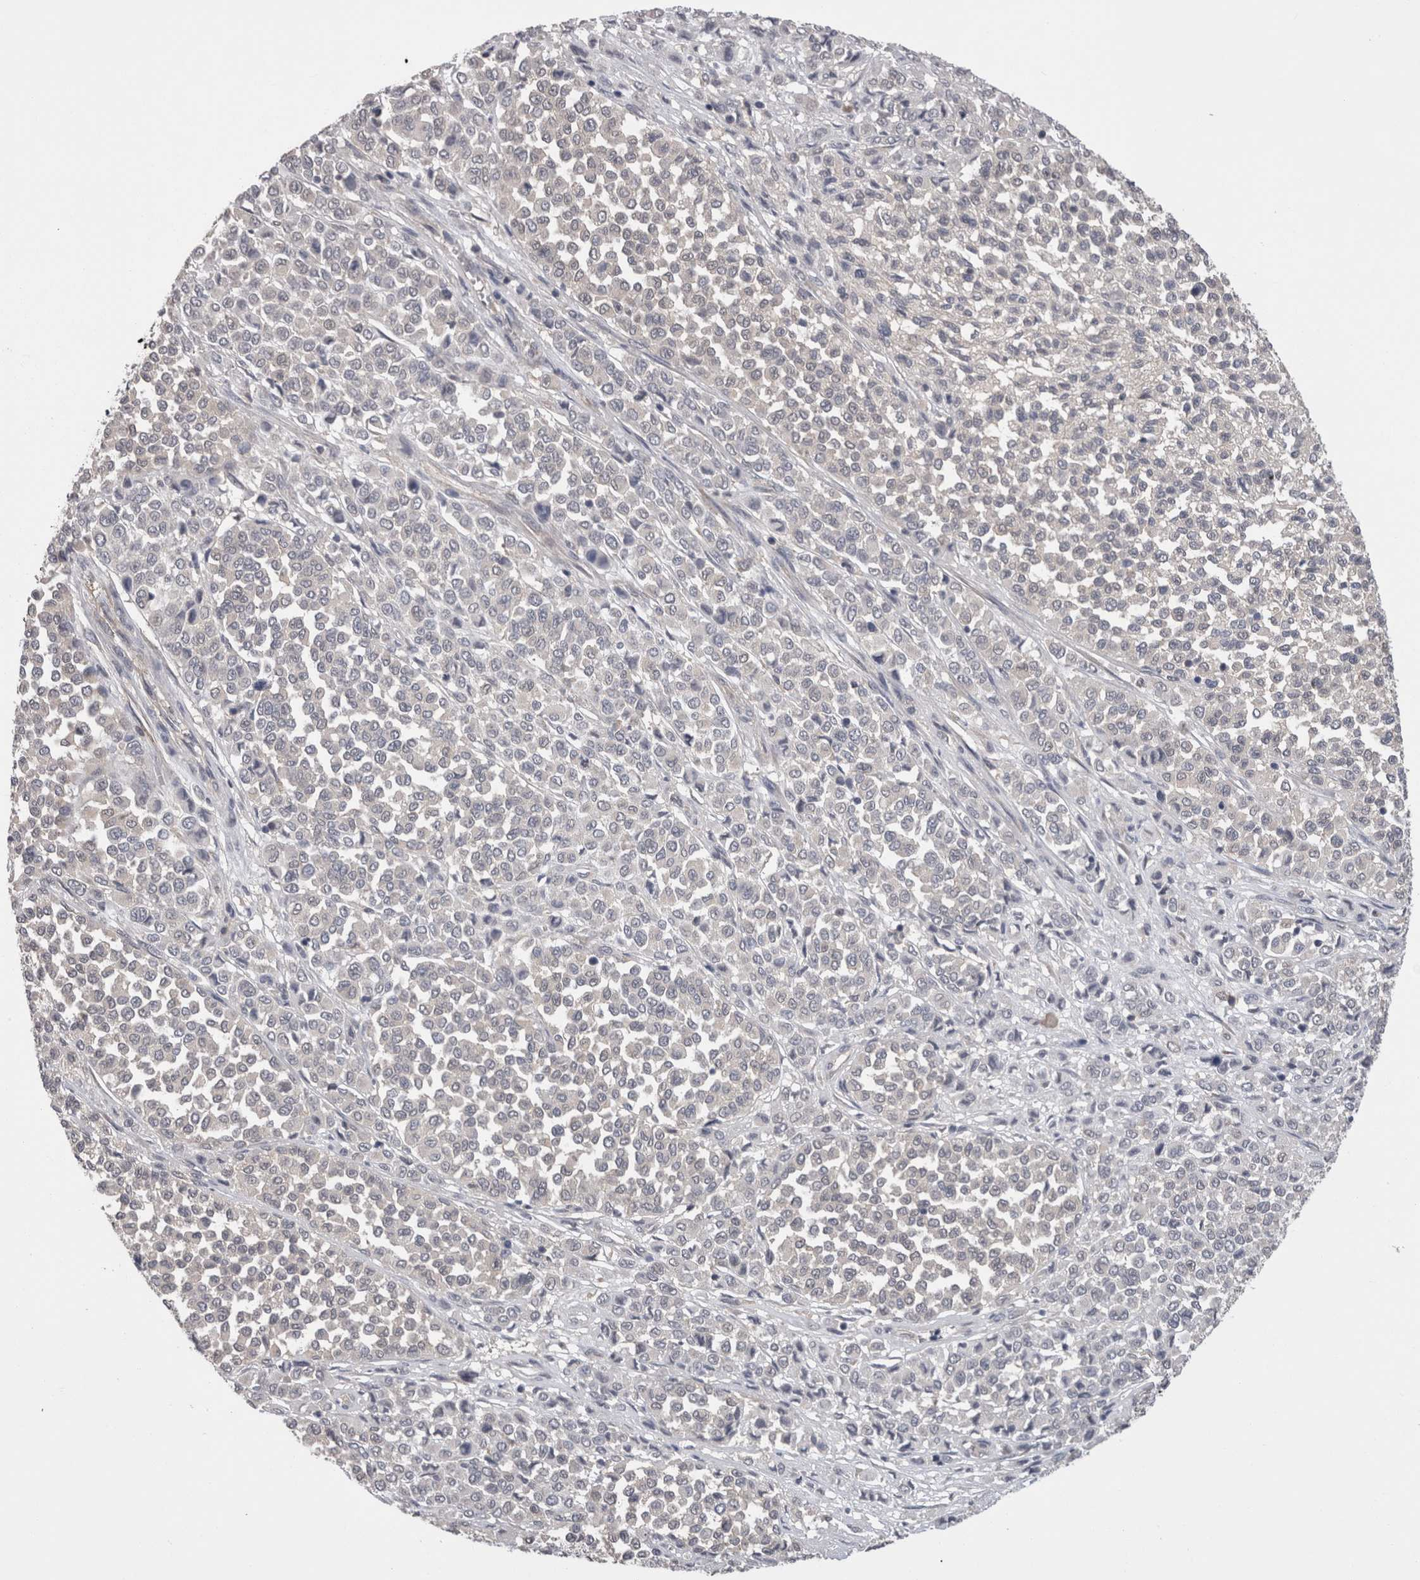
{"staining": {"intensity": "negative", "quantity": "none", "location": "none"}, "tissue": "melanoma", "cell_type": "Tumor cells", "image_type": "cancer", "snomed": [{"axis": "morphology", "description": "Malignant melanoma, Metastatic site"}, {"axis": "topography", "description": "Pancreas"}], "caption": "DAB (3,3'-diaminobenzidine) immunohistochemical staining of malignant melanoma (metastatic site) displays no significant positivity in tumor cells.", "gene": "DCTN6", "patient": {"sex": "female", "age": 30}}